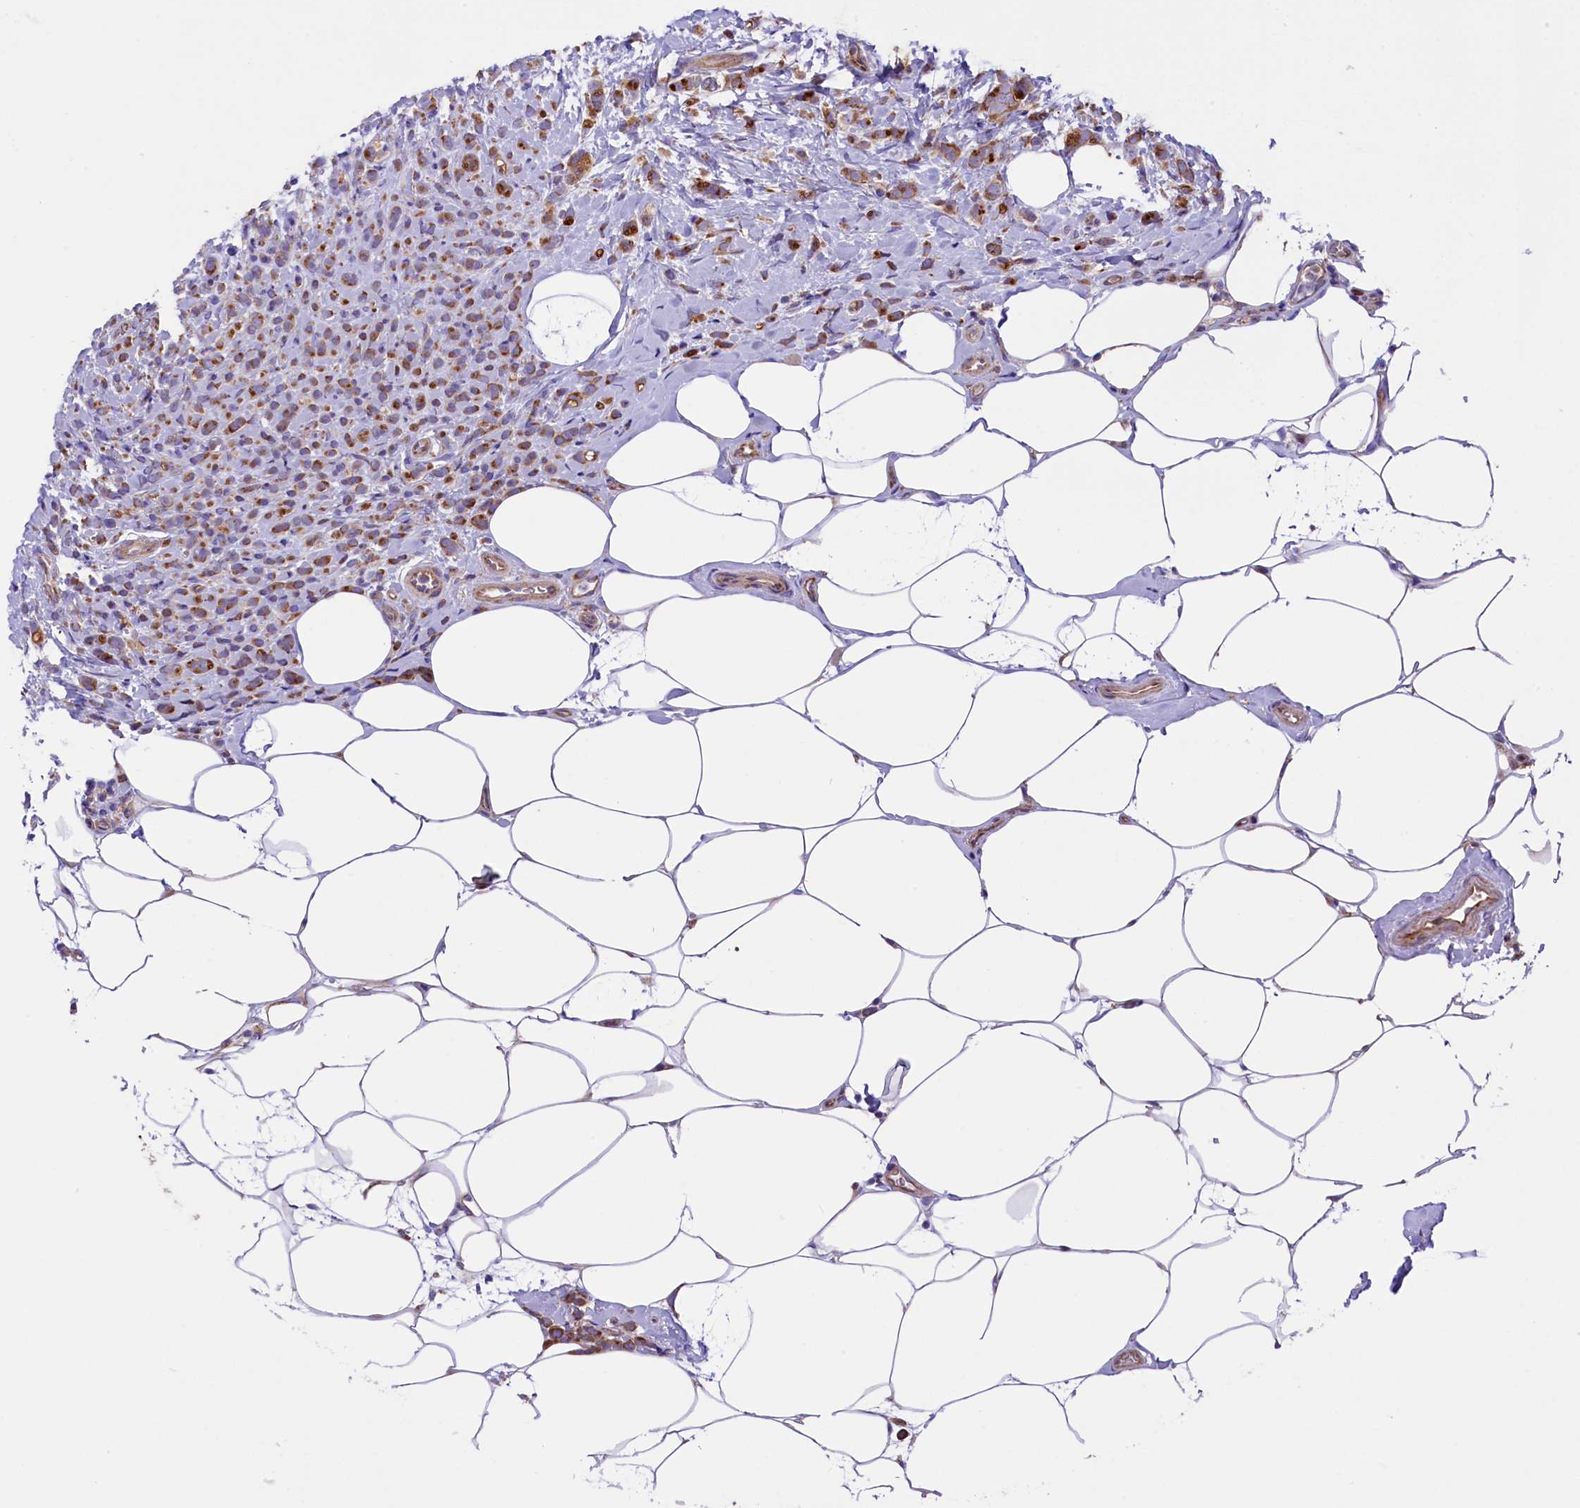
{"staining": {"intensity": "moderate", "quantity": ">75%", "location": "cytoplasmic/membranous"}, "tissue": "breast cancer", "cell_type": "Tumor cells", "image_type": "cancer", "snomed": [{"axis": "morphology", "description": "Lobular carcinoma"}, {"axis": "topography", "description": "Breast"}], "caption": "Immunohistochemistry histopathology image of neoplastic tissue: breast lobular carcinoma stained using immunohistochemistry reveals medium levels of moderate protein expression localized specifically in the cytoplasmic/membranous of tumor cells, appearing as a cytoplasmic/membranous brown color.", "gene": "PTPRU", "patient": {"sex": "female", "age": 58}}